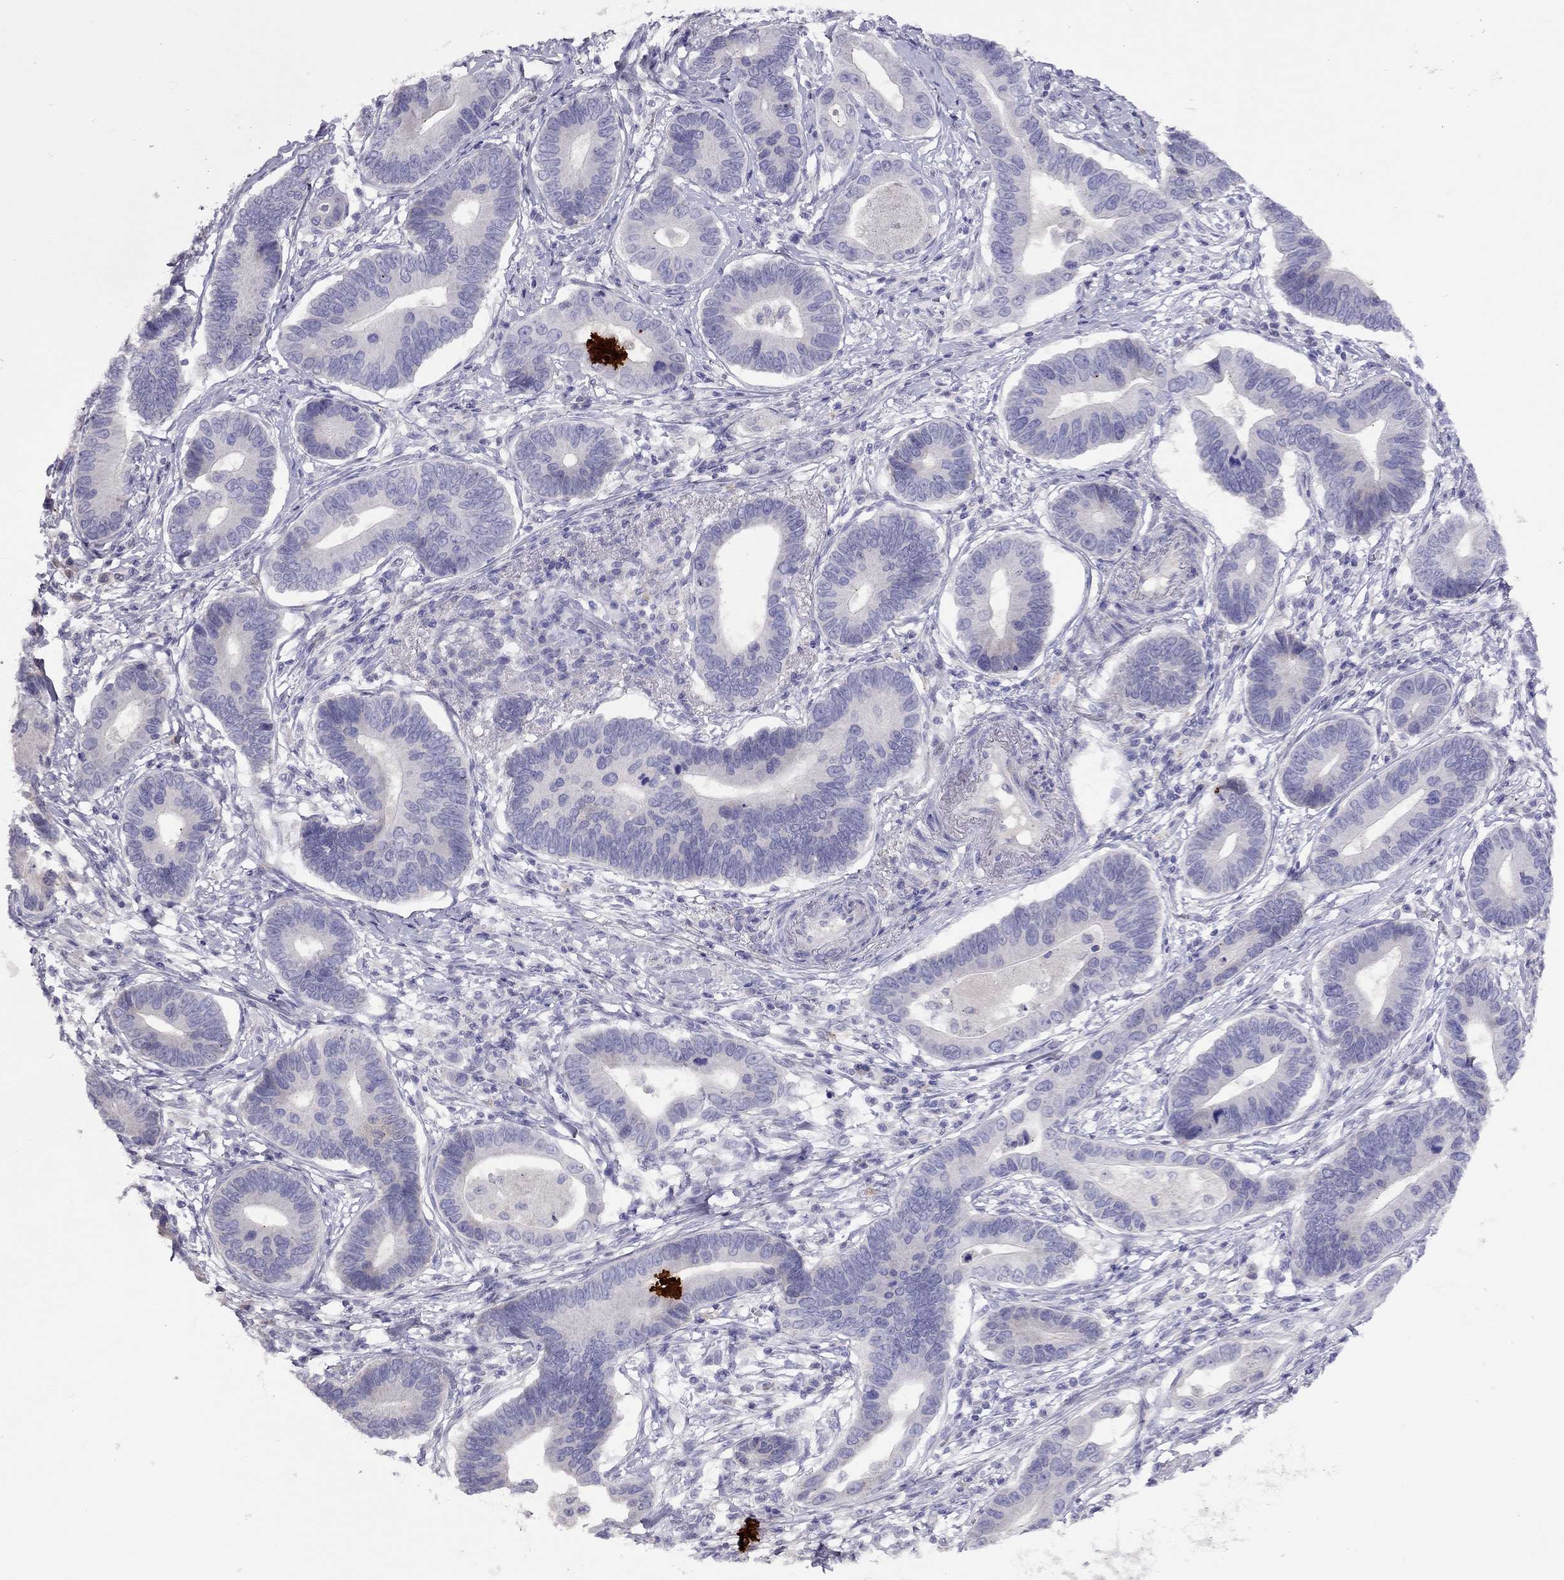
{"staining": {"intensity": "negative", "quantity": "none", "location": "none"}, "tissue": "stomach cancer", "cell_type": "Tumor cells", "image_type": "cancer", "snomed": [{"axis": "morphology", "description": "Adenocarcinoma, NOS"}, {"axis": "topography", "description": "Stomach"}], "caption": "IHC of stomach adenocarcinoma displays no positivity in tumor cells.", "gene": "CPNE4", "patient": {"sex": "male", "age": 84}}